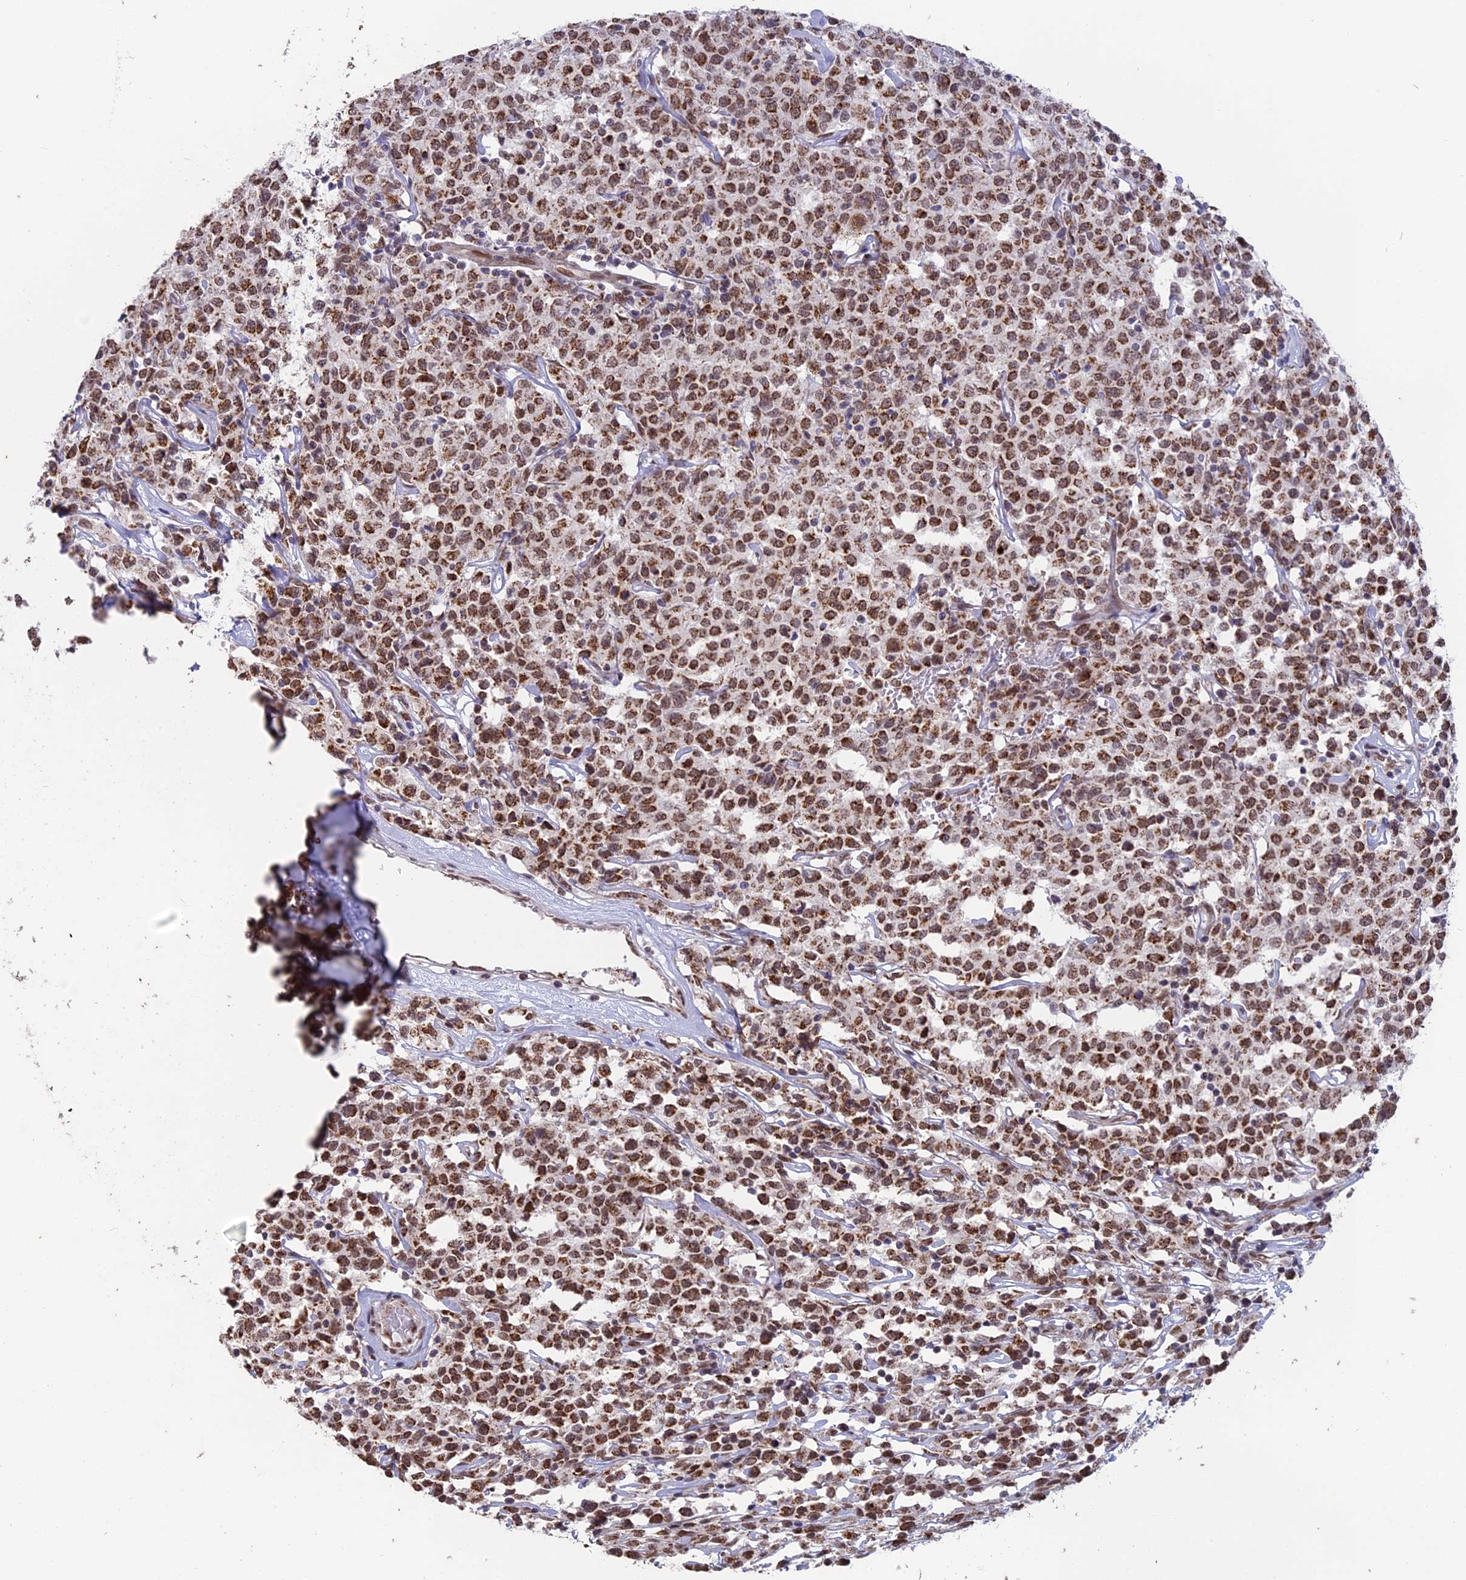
{"staining": {"intensity": "moderate", "quantity": ">75%", "location": "cytoplasmic/membranous"}, "tissue": "lymphoma", "cell_type": "Tumor cells", "image_type": "cancer", "snomed": [{"axis": "morphology", "description": "Malignant lymphoma, non-Hodgkin's type, Low grade"}, {"axis": "topography", "description": "Small intestine"}], "caption": "Immunohistochemical staining of human lymphoma demonstrates medium levels of moderate cytoplasmic/membranous protein positivity in approximately >75% of tumor cells.", "gene": "ARHGAP40", "patient": {"sex": "female", "age": 59}}